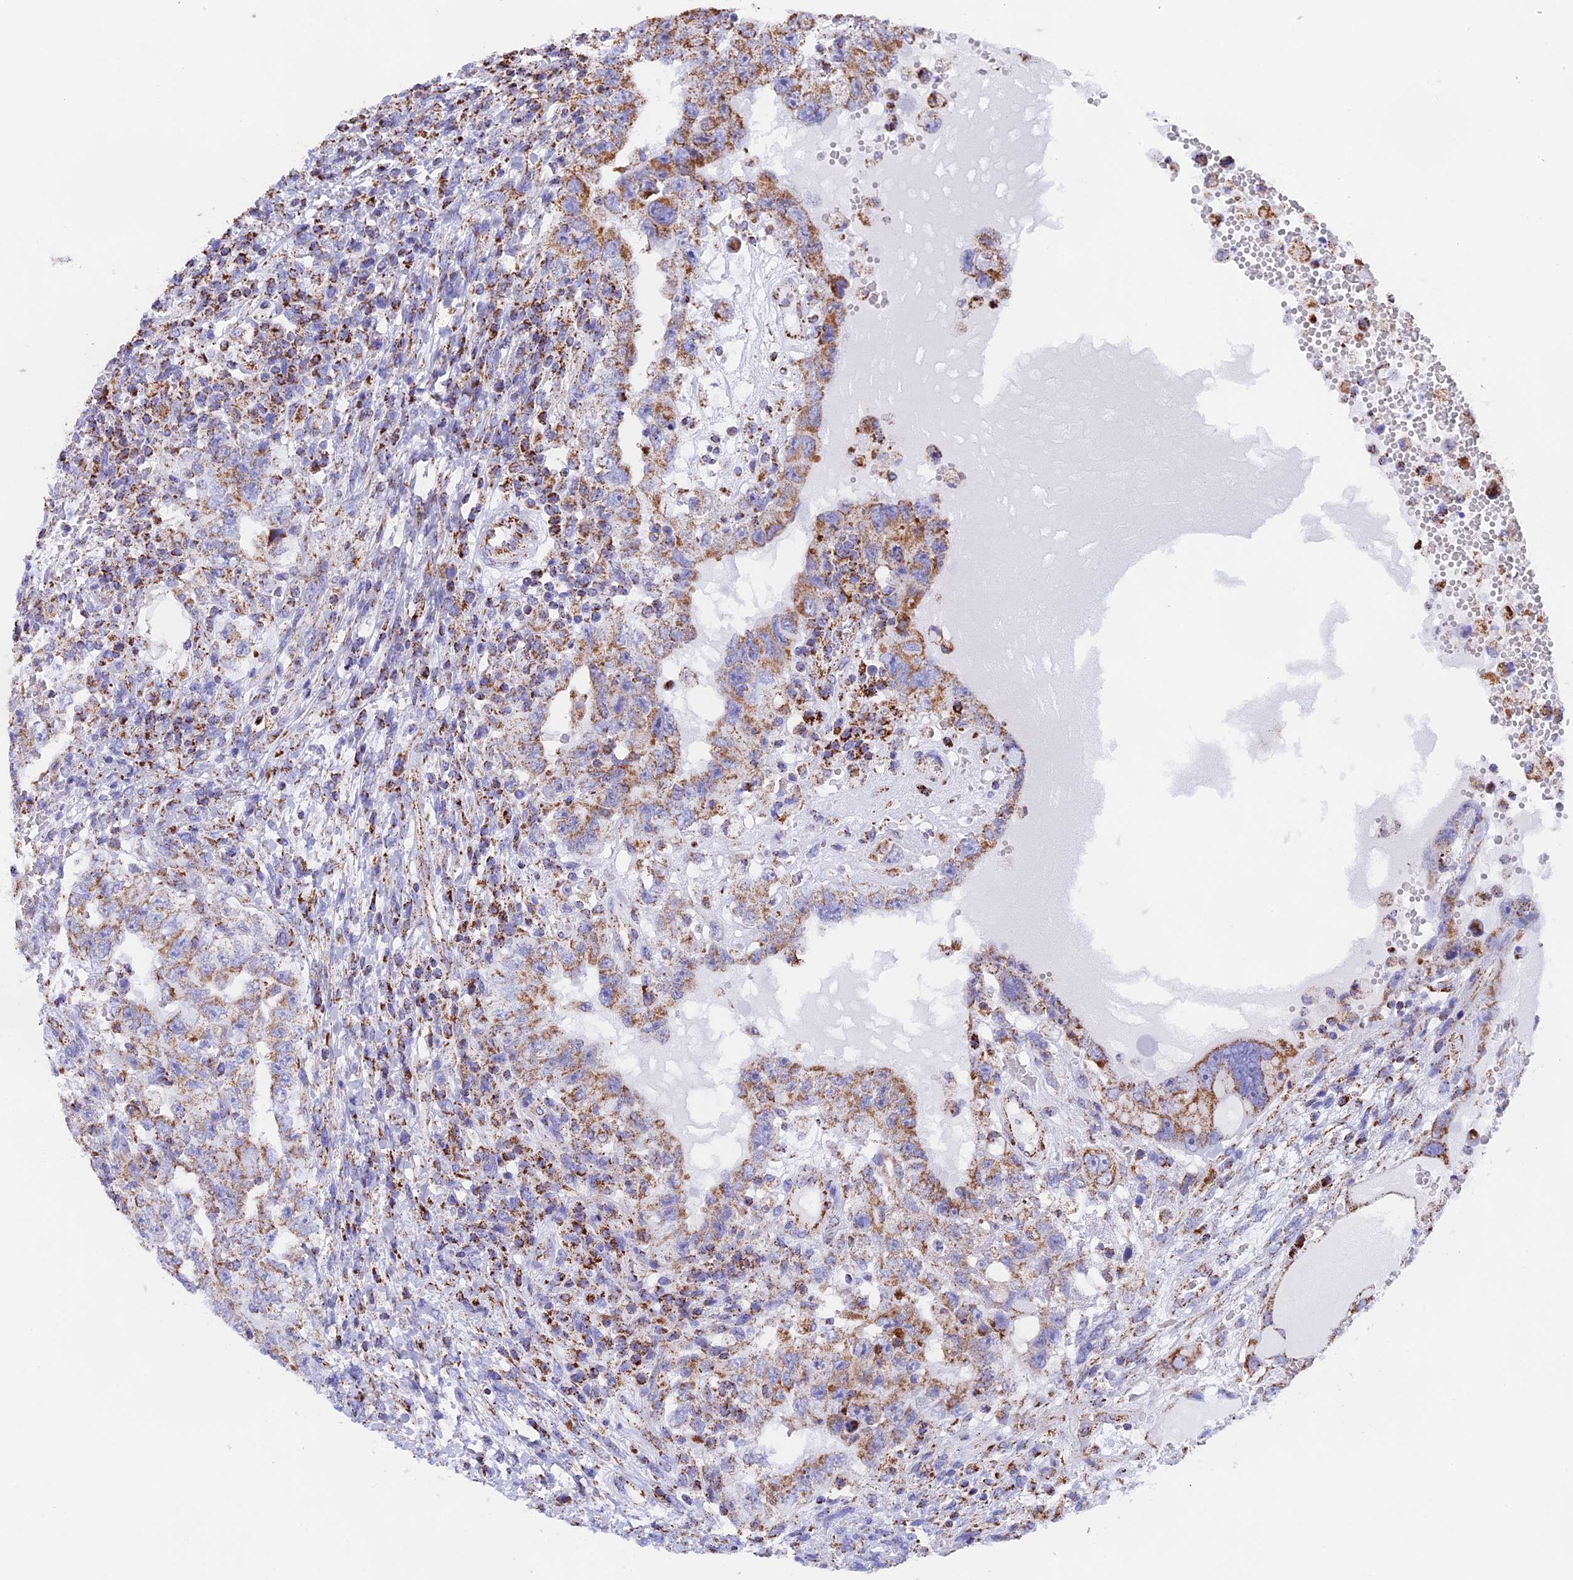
{"staining": {"intensity": "moderate", "quantity": ">75%", "location": "cytoplasmic/membranous"}, "tissue": "testis cancer", "cell_type": "Tumor cells", "image_type": "cancer", "snomed": [{"axis": "morphology", "description": "Carcinoma, Embryonal, NOS"}, {"axis": "topography", "description": "Testis"}], "caption": "Immunohistochemical staining of testis cancer (embryonal carcinoma) reveals medium levels of moderate cytoplasmic/membranous expression in approximately >75% of tumor cells.", "gene": "NDUFA5", "patient": {"sex": "male", "age": 26}}